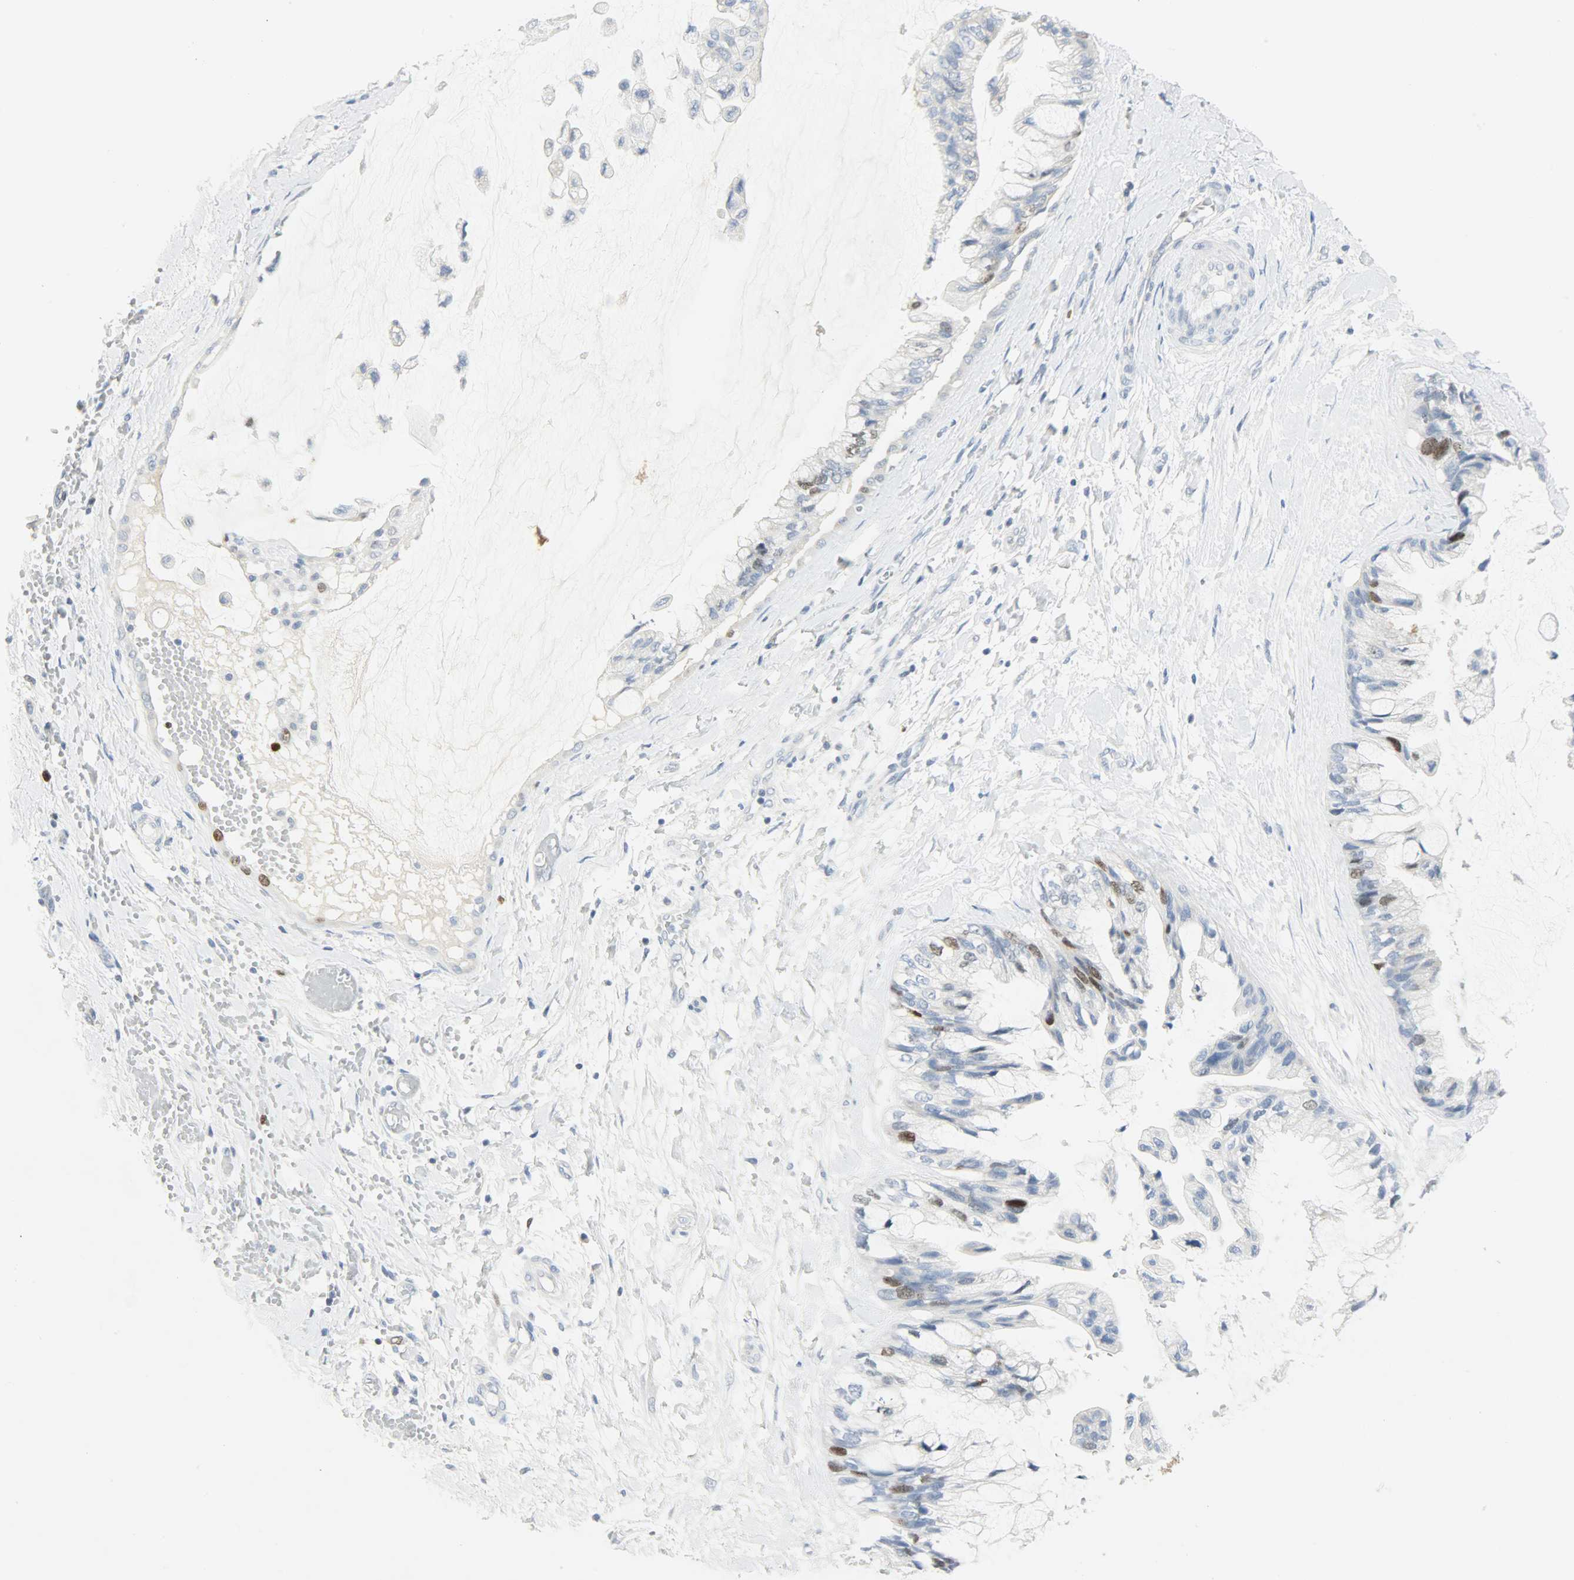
{"staining": {"intensity": "moderate", "quantity": "<25%", "location": "nuclear"}, "tissue": "ovarian cancer", "cell_type": "Tumor cells", "image_type": "cancer", "snomed": [{"axis": "morphology", "description": "Cystadenocarcinoma, mucinous, NOS"}, {"axis": "topography", "description": "Ovary"}], "caption": "Brown immunohistochemical staining in human mucinous cystadenocarcinoma (ovarian) displays moderate nuclear expression in about <25% of tumor cells.", "gene": "HELLS", "patient": {"sex": "female", "age": 39}}